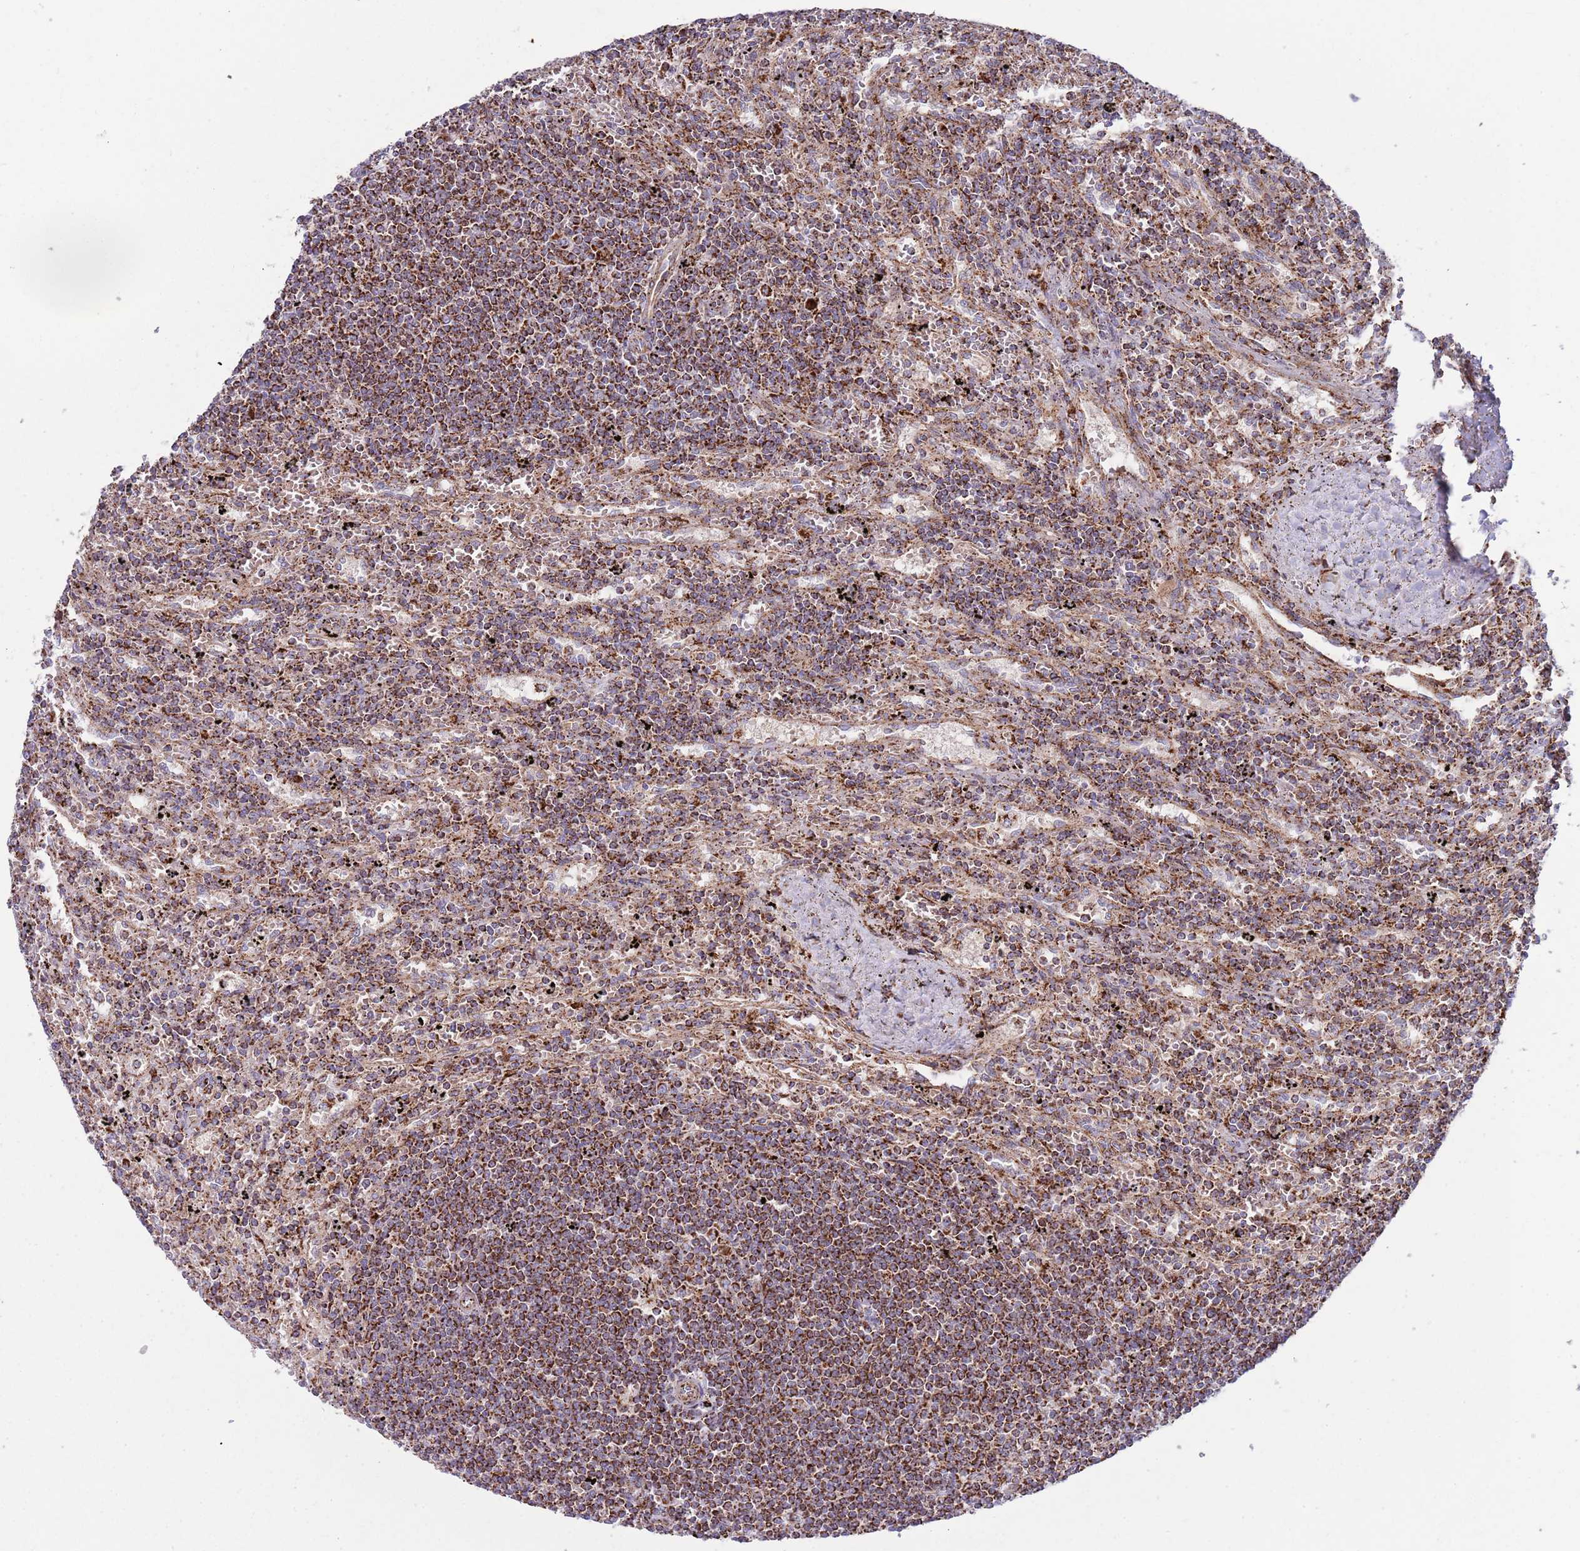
{"staining": {"intensity": "strong", "quantity": "25%-75%", "location": "cytoplasmic/membranous"}, "tissue": "lymphoma", "cell_type": "Tumor cells", "image_type": "cancer", "snomed": [{"axis": "morphology", "description": "Malignant lymphoma, non-Hodgkin's type, Low grade"}, {"axis": "topography", "description": "Spleen"}], "caption": "A brown stain labels strong cytoplasmic/membranous positivity of a protein in lymphoma tumor cells. The staining was performed using DAB (3,3'-diaminobenzidine), with brown indicating positive protein expression. Nuclei are stained blue with hematoxylin.", "gene": "ATP5PD", "patient": {"sex": "male", "age": 76}}